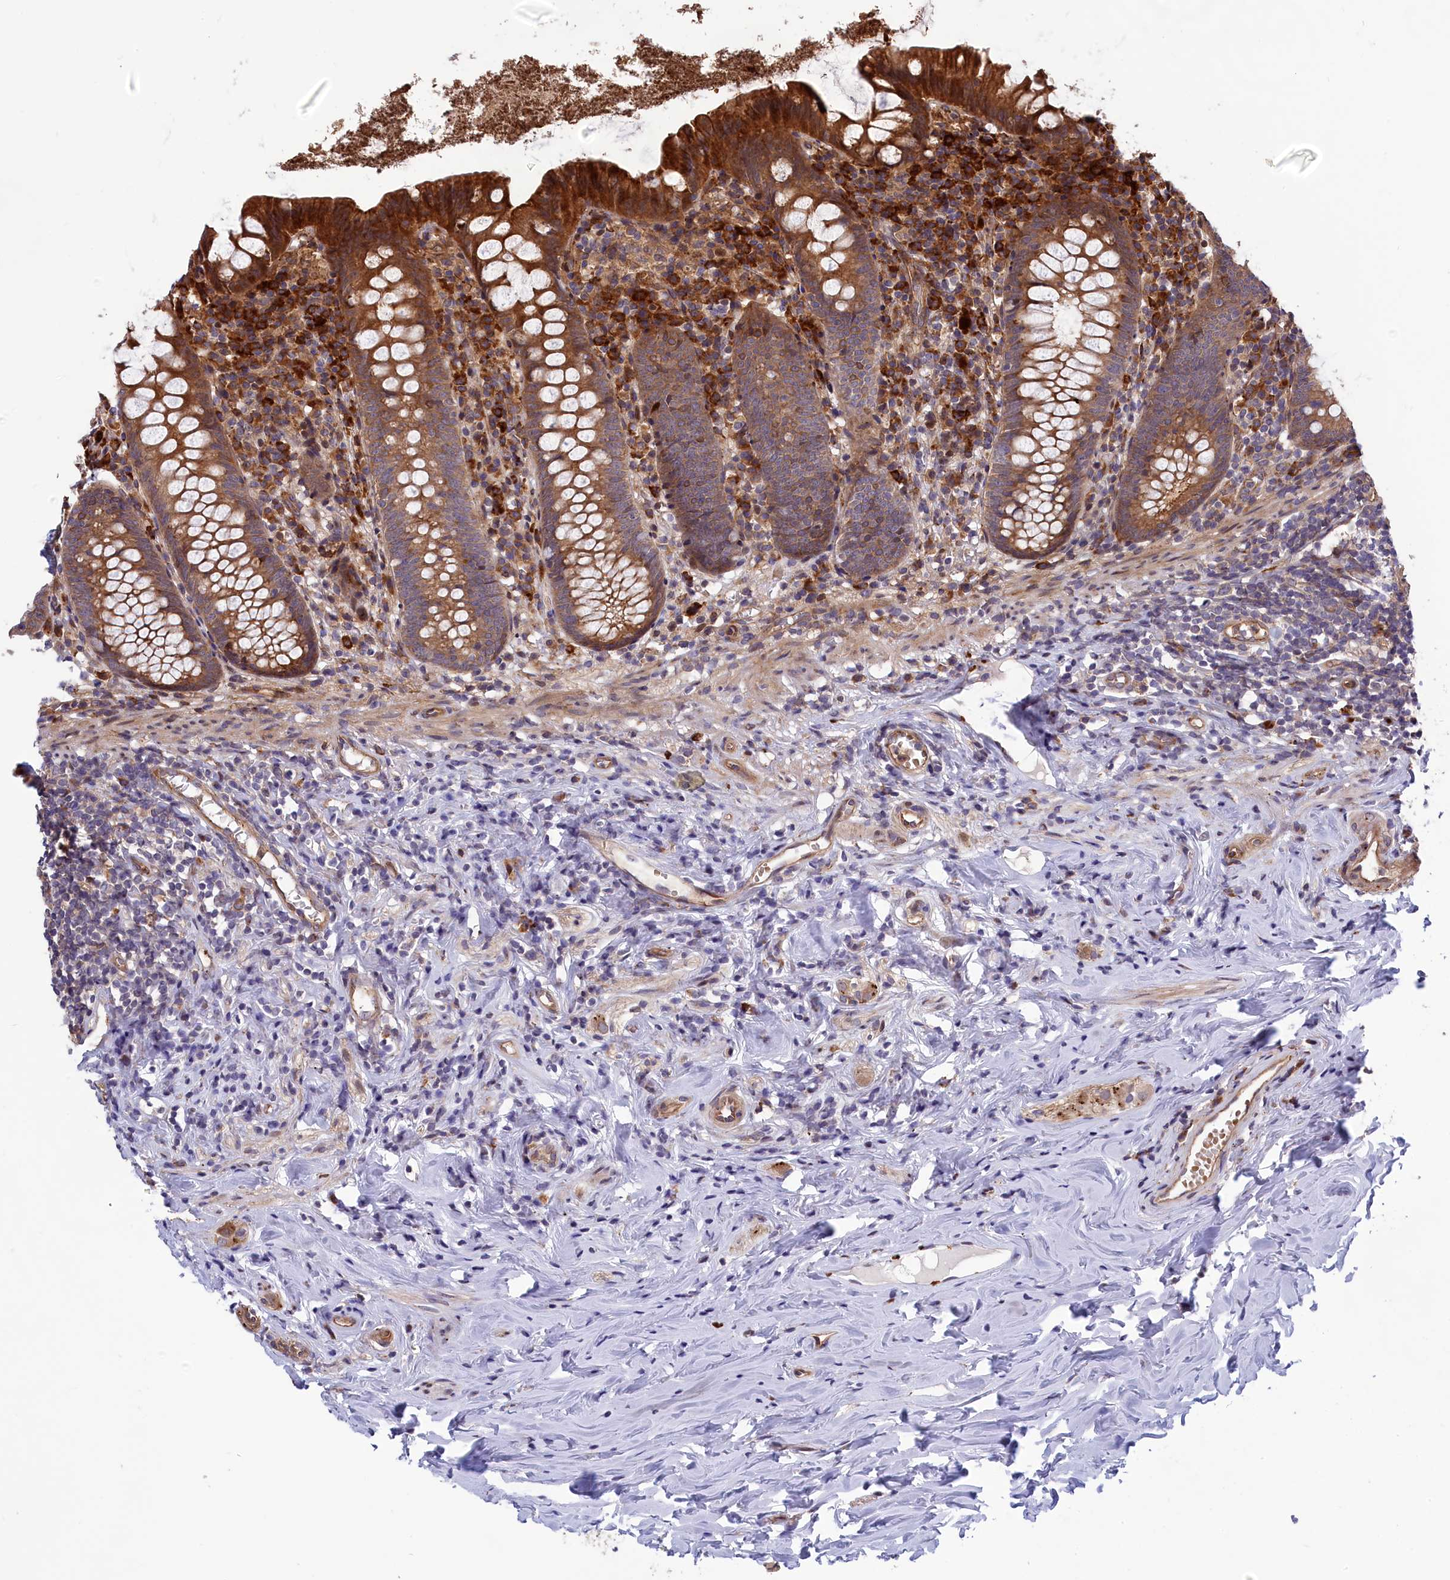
{"staining": {"intensity": "moderate", "quantity": ">75%", "location": "cytoplasmic/membranous"}, "tissue": "appendix", "cell_type": "Glandular cells", "image_type": "normal", "snomed": [{"axis": "morphology", "description": "Normal tissue, NOS"}, {"axis": "topography", "description": "Appendix"}], "caption": "Human appendix stained with a brown dye reveals moderate cytoplasmic/membranous positive positivity in approximately >75% of glandular cells.", "gene": "DDX60L", "patient": {"sex": "female", "age": 51}}